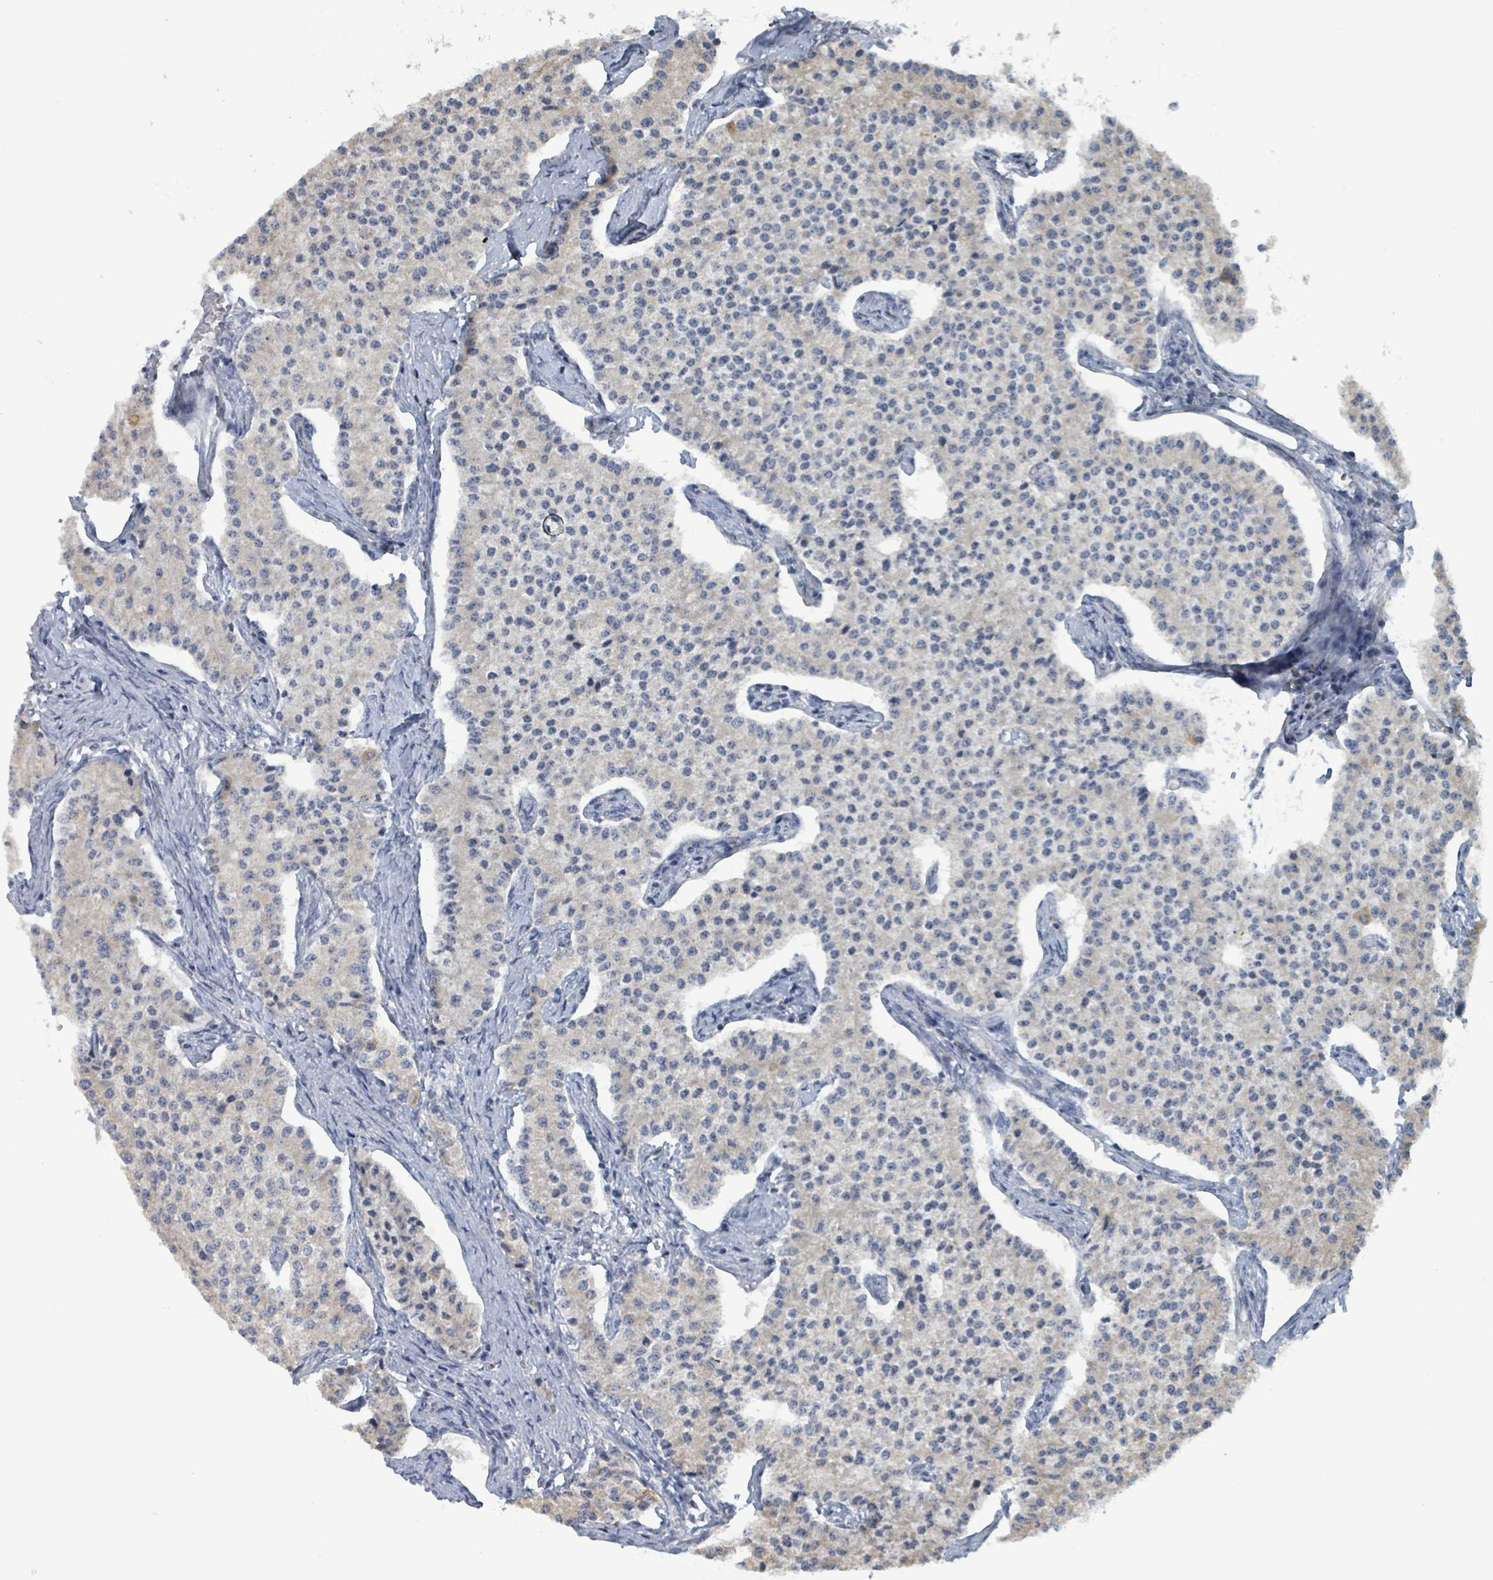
{"staining": {"intensity": "negative", "quantity": "none", "location": "none"}, "tissue": "carcinoid", "cell_type": "Tumor cells", "image_type": "cancer", "snomed": [{"axis": "morphology", "description": "Carcinoid, malignant, NOS"}, {"axis": "topography", "description": "Colon"}], "caption": "High magnification brightfield microscopy of carcinoid stained with DAB (3,3'-diaminobenzidine) (brown) and counterstained with hematoxylin (blue): tumor cells show no significant expression.", "gene": "AKR1C4", "patient": {"sex": "female", "age": 52}}